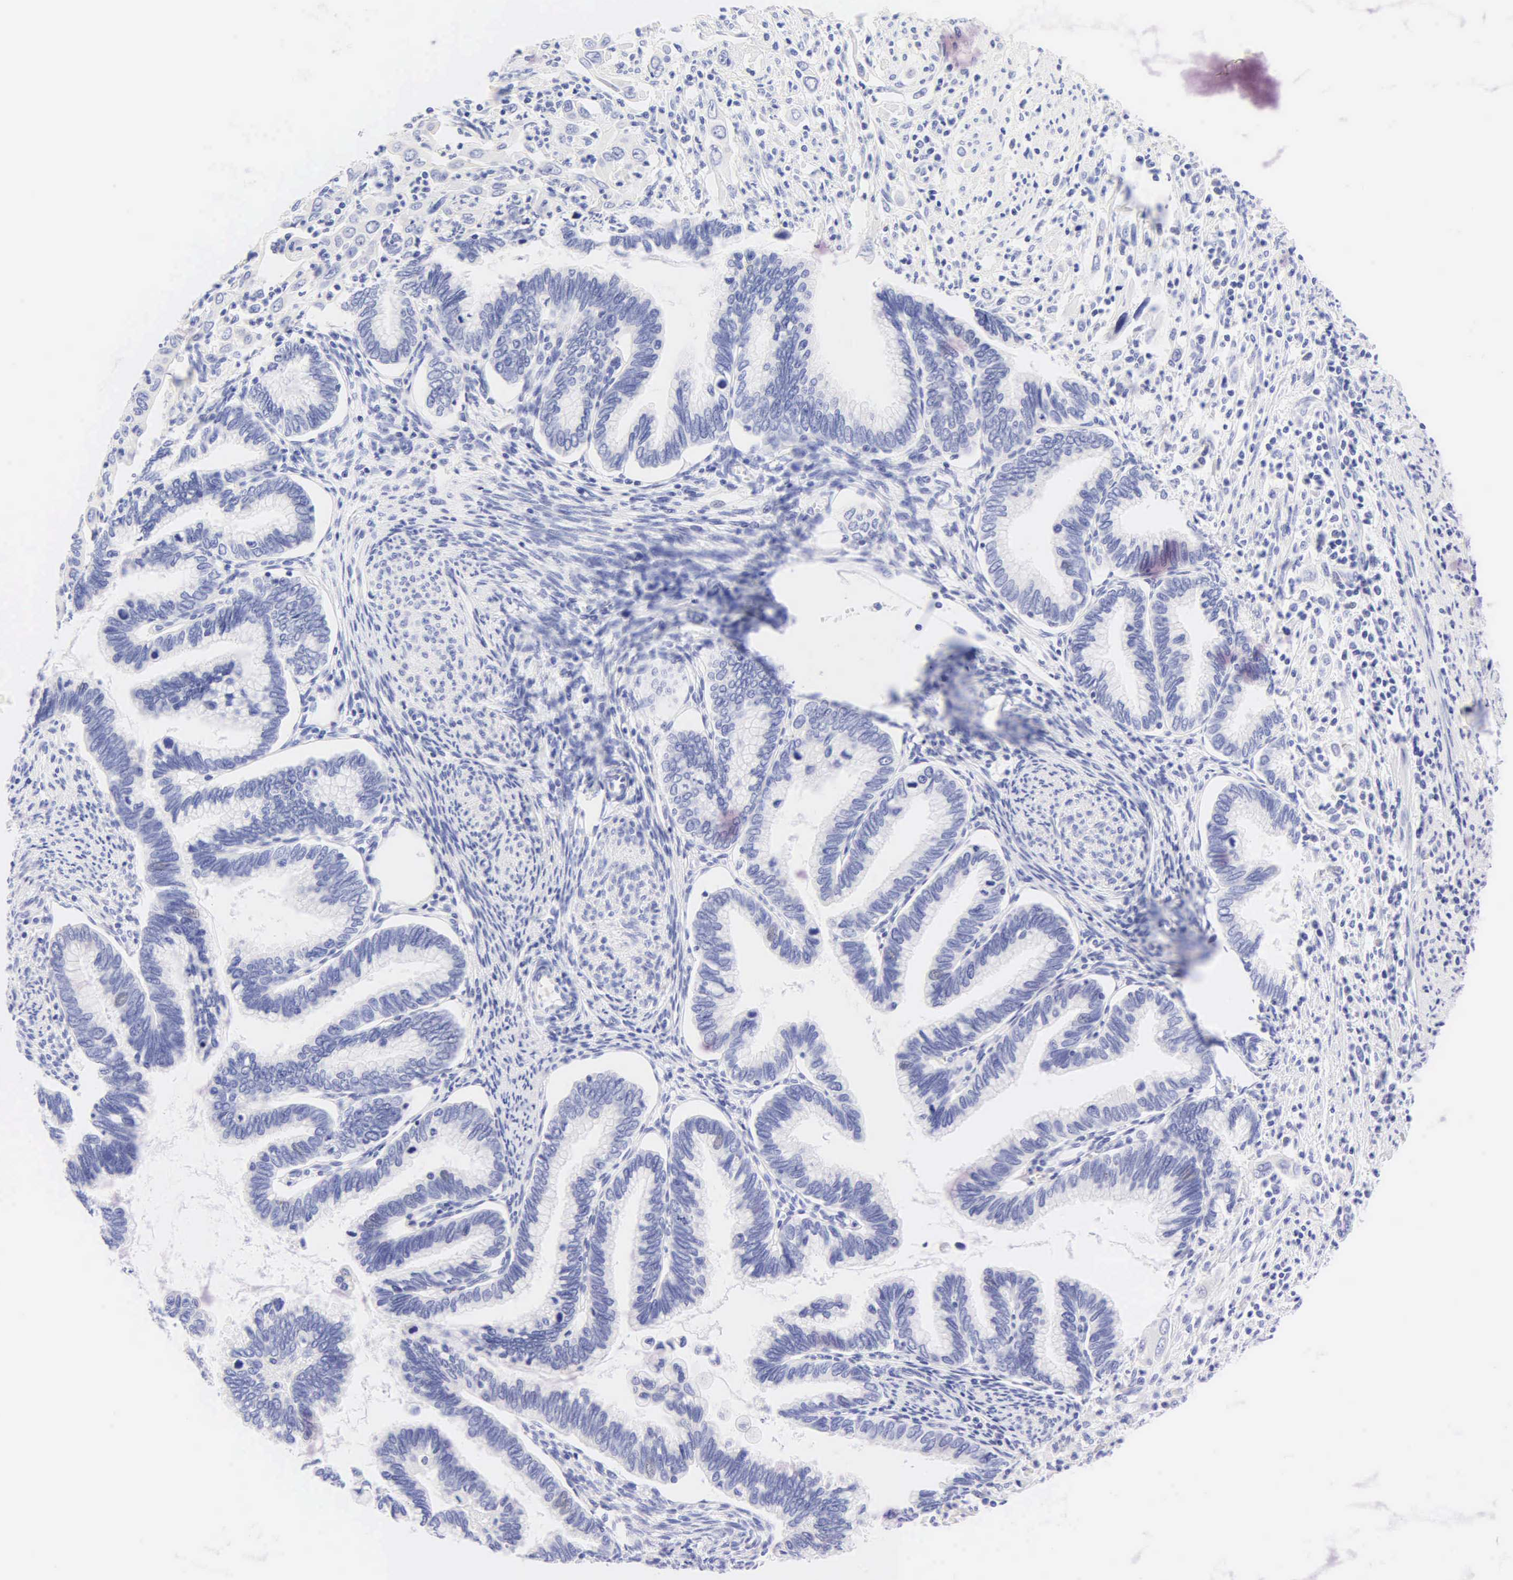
{"staining": {"intensity": "negative", "quantity": "none", "location": "none"}, "tissue": "cervical cancer", "cell_type": "Tumor cells", "image_type": "cancer", "snomed": [{"axis": "morphology", "description": "Adenocarcinoma, NOS"}, {"axis": "topography", "description": "Cervix"}], "caption": "This is an immunohistochemistry micrograph of human adenocarcinoma (cervical). There is no expression in tumor cells.", "gene": "KRT20", "patient": {"sex": "female", "age": 49}}